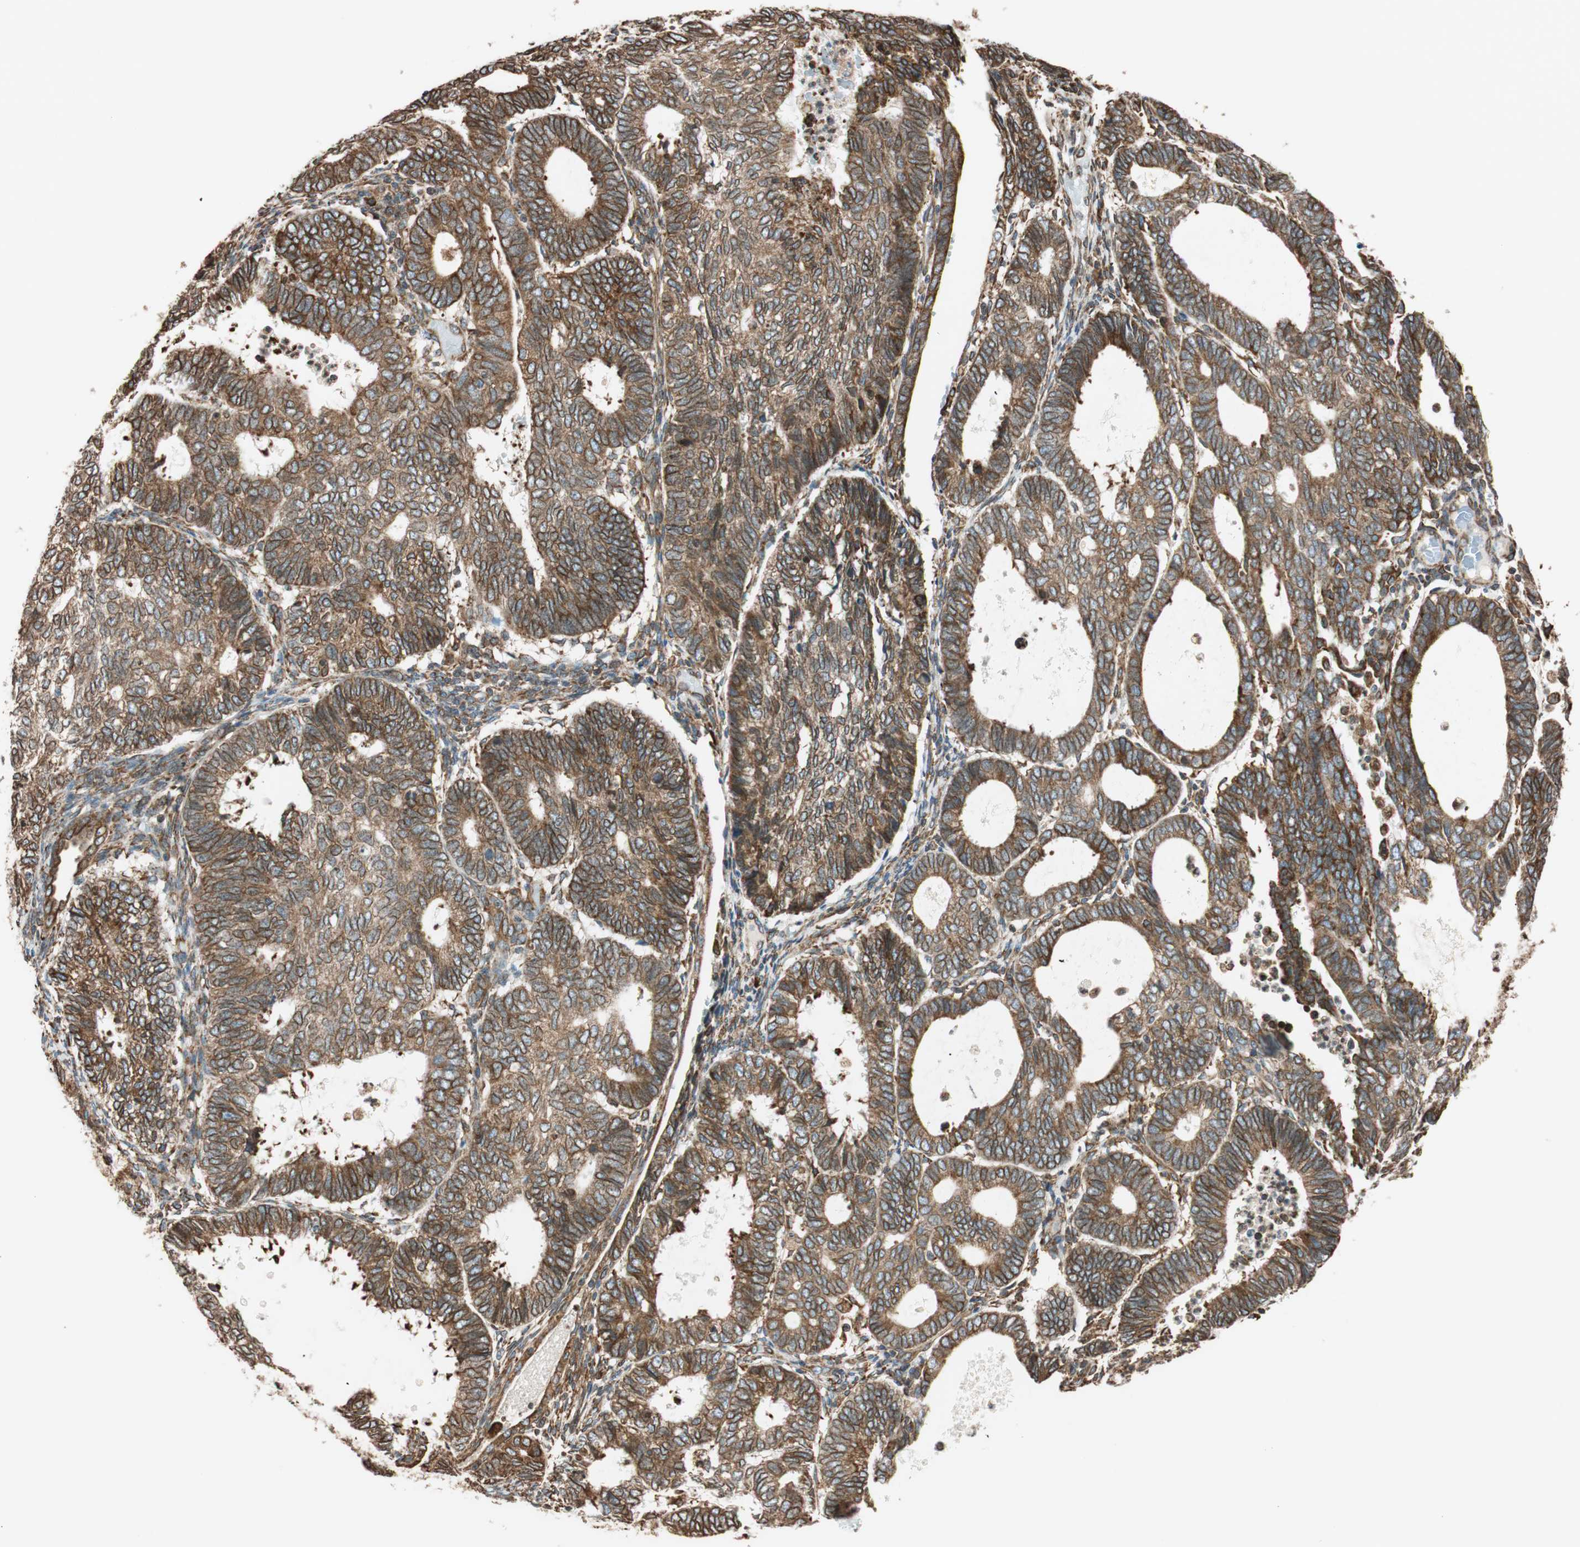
{"staining": {"intensity": "moderate", "quantity": ">75%", "location": "cytoplasmic/membranous"}, "tissue": "endometrial cancer", "cell_type": "Tumor cells", "image_type": "cancer", "snomed": [{"axis": "morphology", "description": "Adenocarcinoma, NOS"}, {"axis": "topography", "description": "Uterus"}], "caption": "Endometrial adenocarcinoma stained for a protein reveals moderate cytoplasmic/membranous positivity in tumor cells. (IHC, brightfield microscopy, high magnification).", "gene": "PRKCSH", "patient": {"sex": "female", "age": 60}}